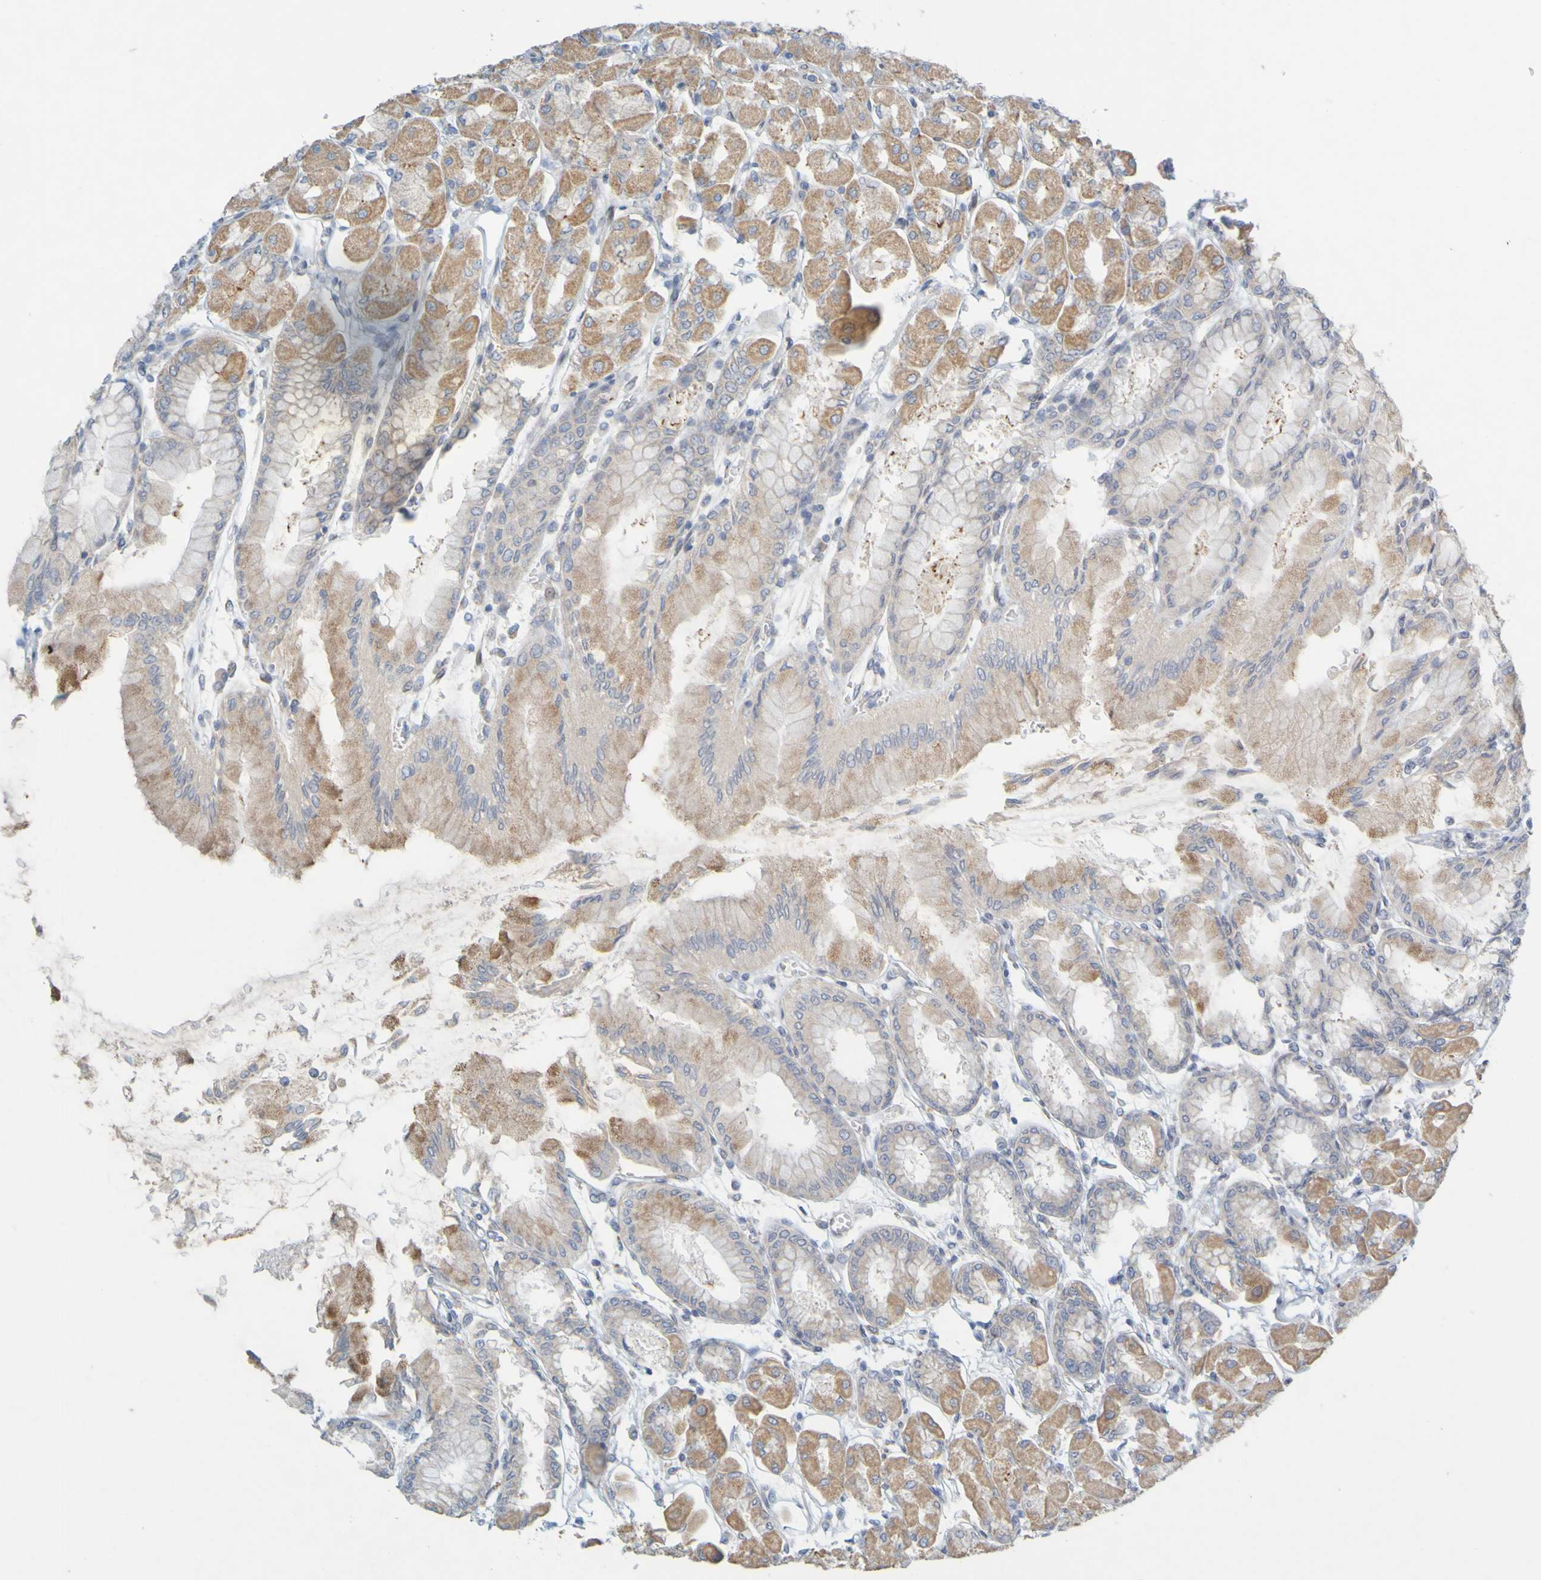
{"staining": {"intensity": "moderate", "quantity": ">75%", "location": "cytoplasmic/membranous"}, "tissue": "stomach", "cell_type": "Glandular cells", "image_type": "normal", "snomed": [{"axis": "morphology", "description": "Normal tissue, NOS"}, {"axis": "topography", "description": "Stomach, upper"}], "caption": "There is medium levels of moderate cytoplasmic/membranous expression in glandular cells of unremarkable stomach, as demonstrated by immunohistochemical staining (brown color).", "gene": "MAG", "patient": {"sex": "female", "age": 56}}